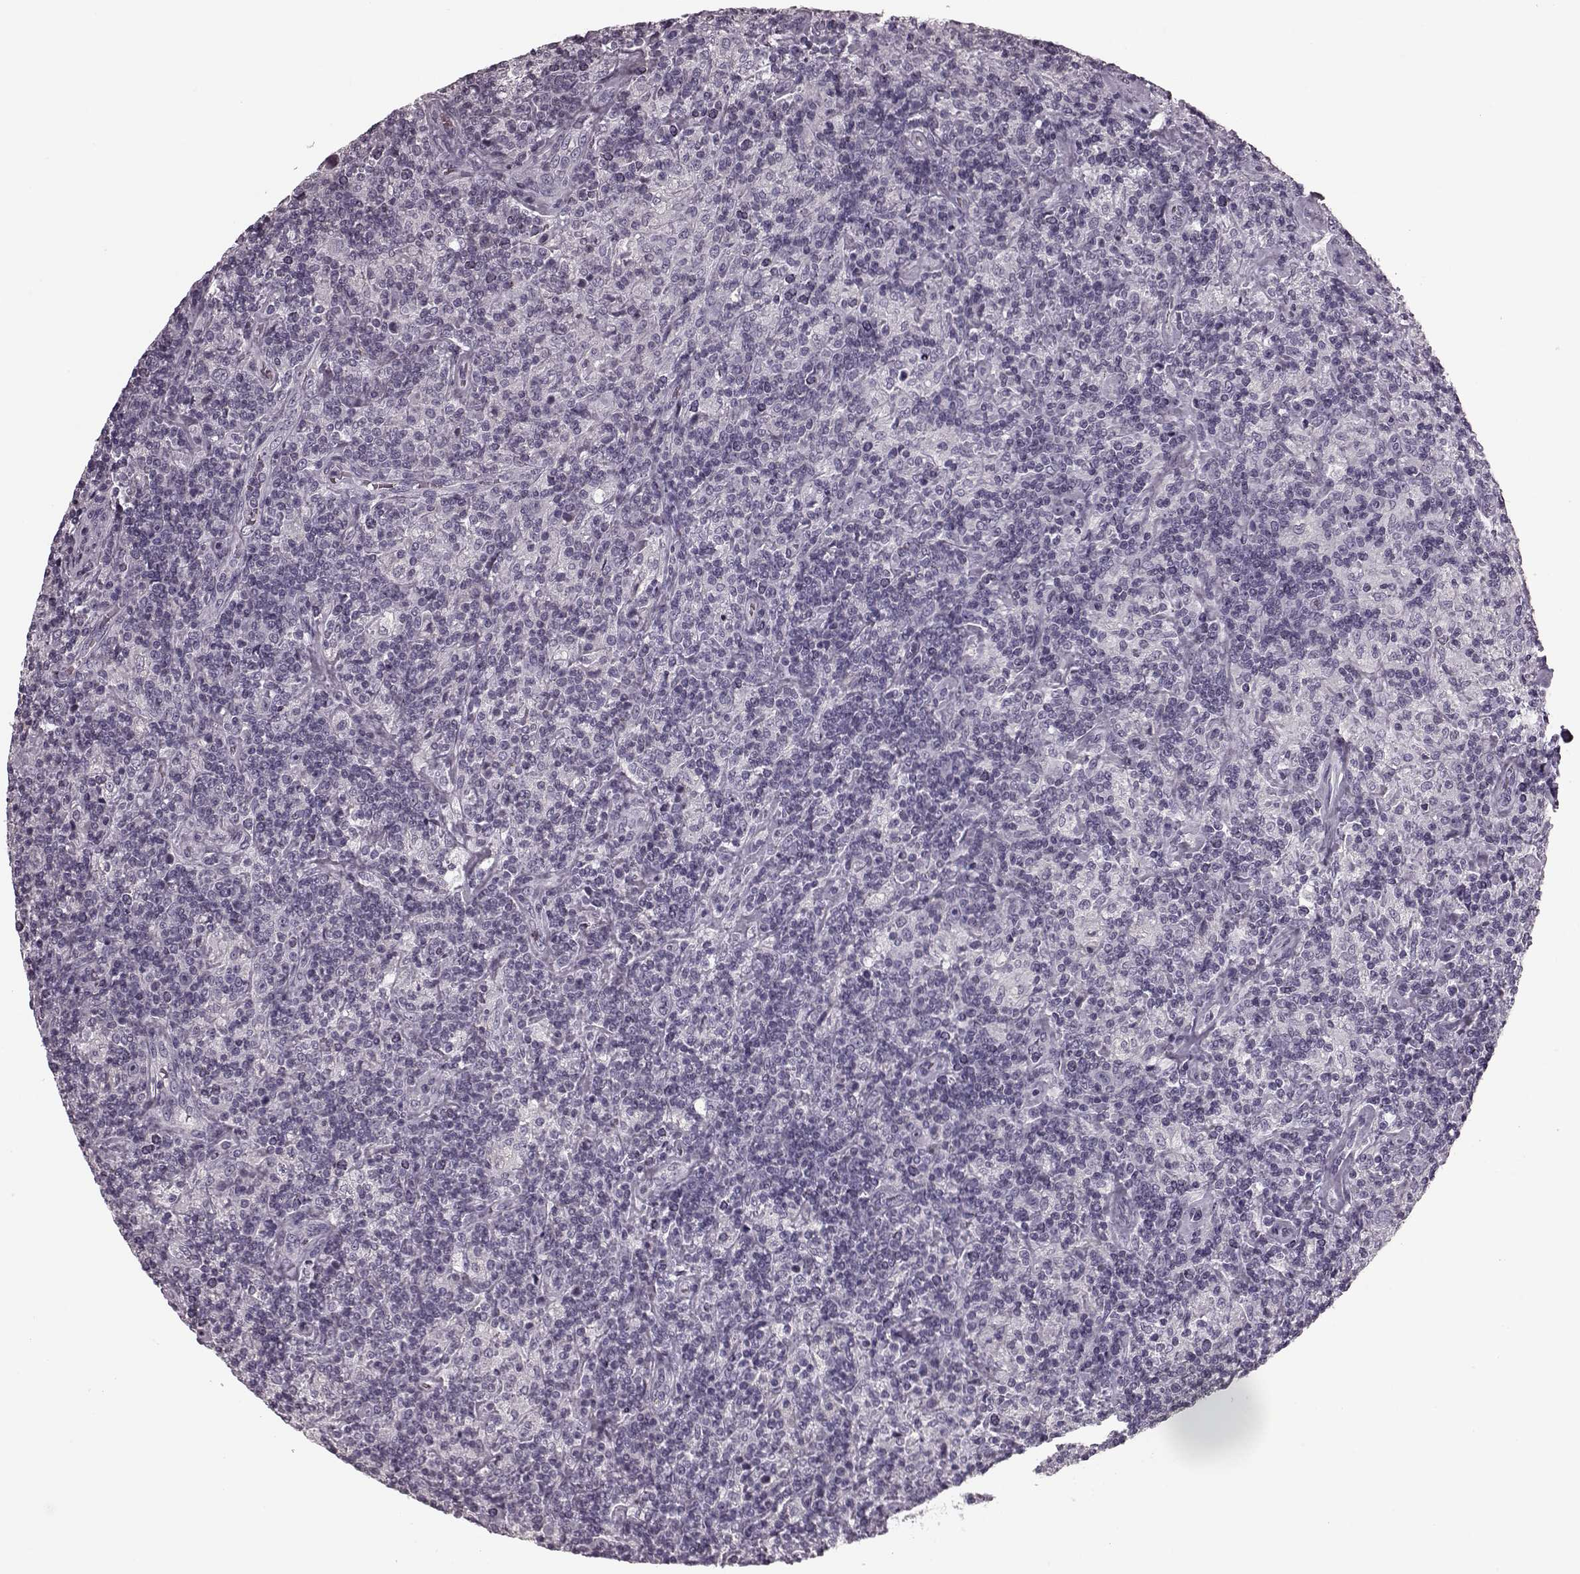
{"staining": {"intensity": "negative", "quantity": "none", "location": "none"}, "tissue": "lymphoma", "cell_type": "Tumor cells", "image_type": "cancer", "snomed": [{"axis": "morphology", "description": "Hodgkin's disease, NOS"}, {"axis": "topography", "description": "Lymph node"}], "caption": "High magnification brightfield microscopy of lymphoma stained with DAB (3,3'-diaminobenzidine) (brown) and counterstained with hematoxylin (blue): tumor cells show no significant positivity.", "gene": "CST7", "patient": {"sex": "male", "age": 70}}